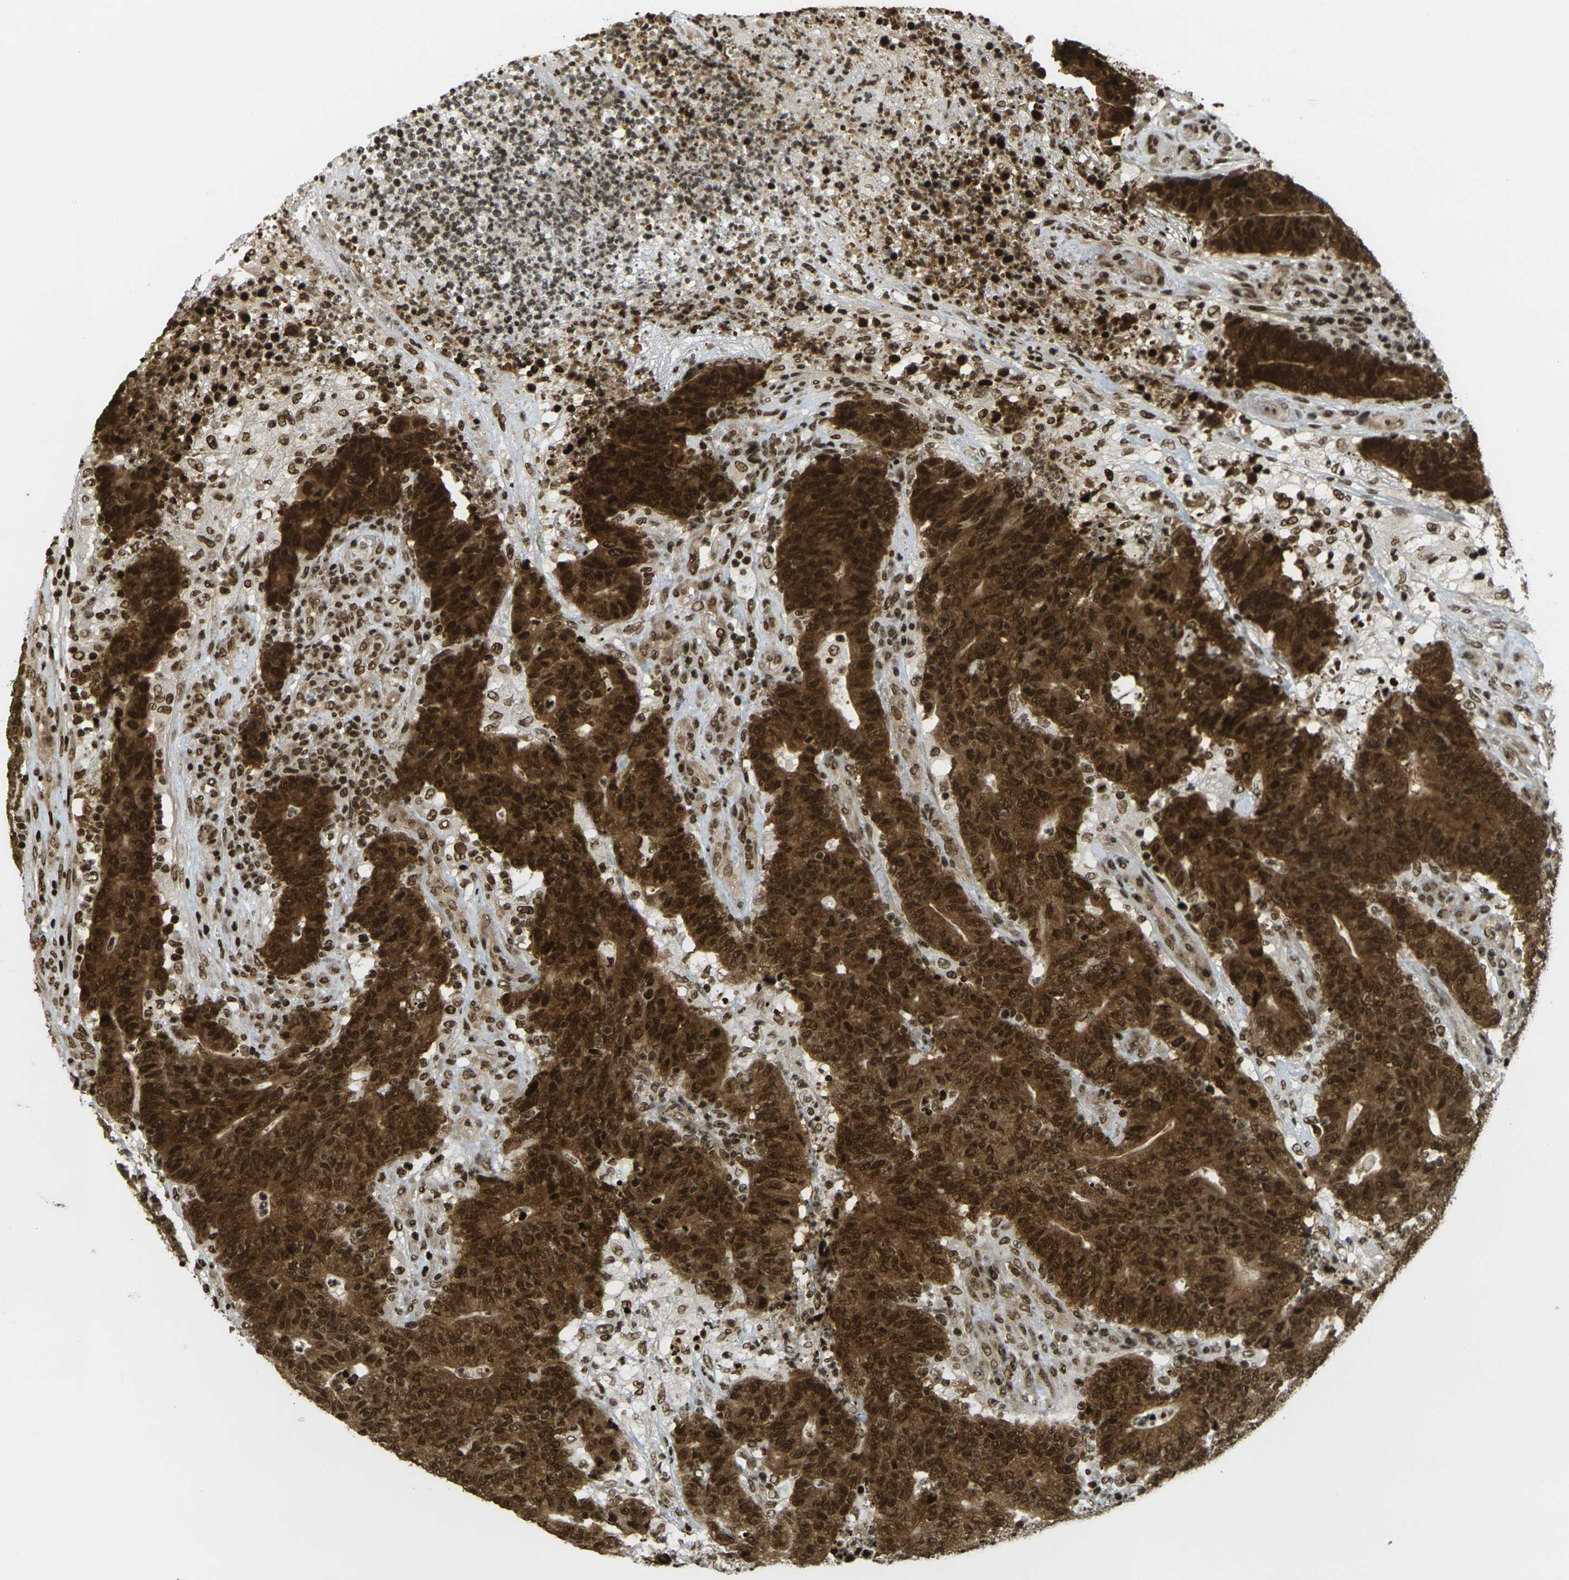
{"staining": {"intensity": "strong", "quantity": ">75%", "location": "cytoplasmic/membranous,nuclear"}, "tissue": "colorectal cancer", "cell_type": "Tumor cells", "image_type": "cancer", "snomed": [{"axis": "morphology", "description": "Normal tissue, NOS"}, {"axis": "morphology", "description": "Adenocarcinoma, NOS"}, {"axis": "topography", "description": "Colon"}], "caption": "Colorectal cancer (adenocarcinoma) stained for a protein shows strong cytoplasmic/membranous and nuclear positivity in tumor cells.", "gene": "RUVBL2", "patient": {"sex": "female", "age": 75}}